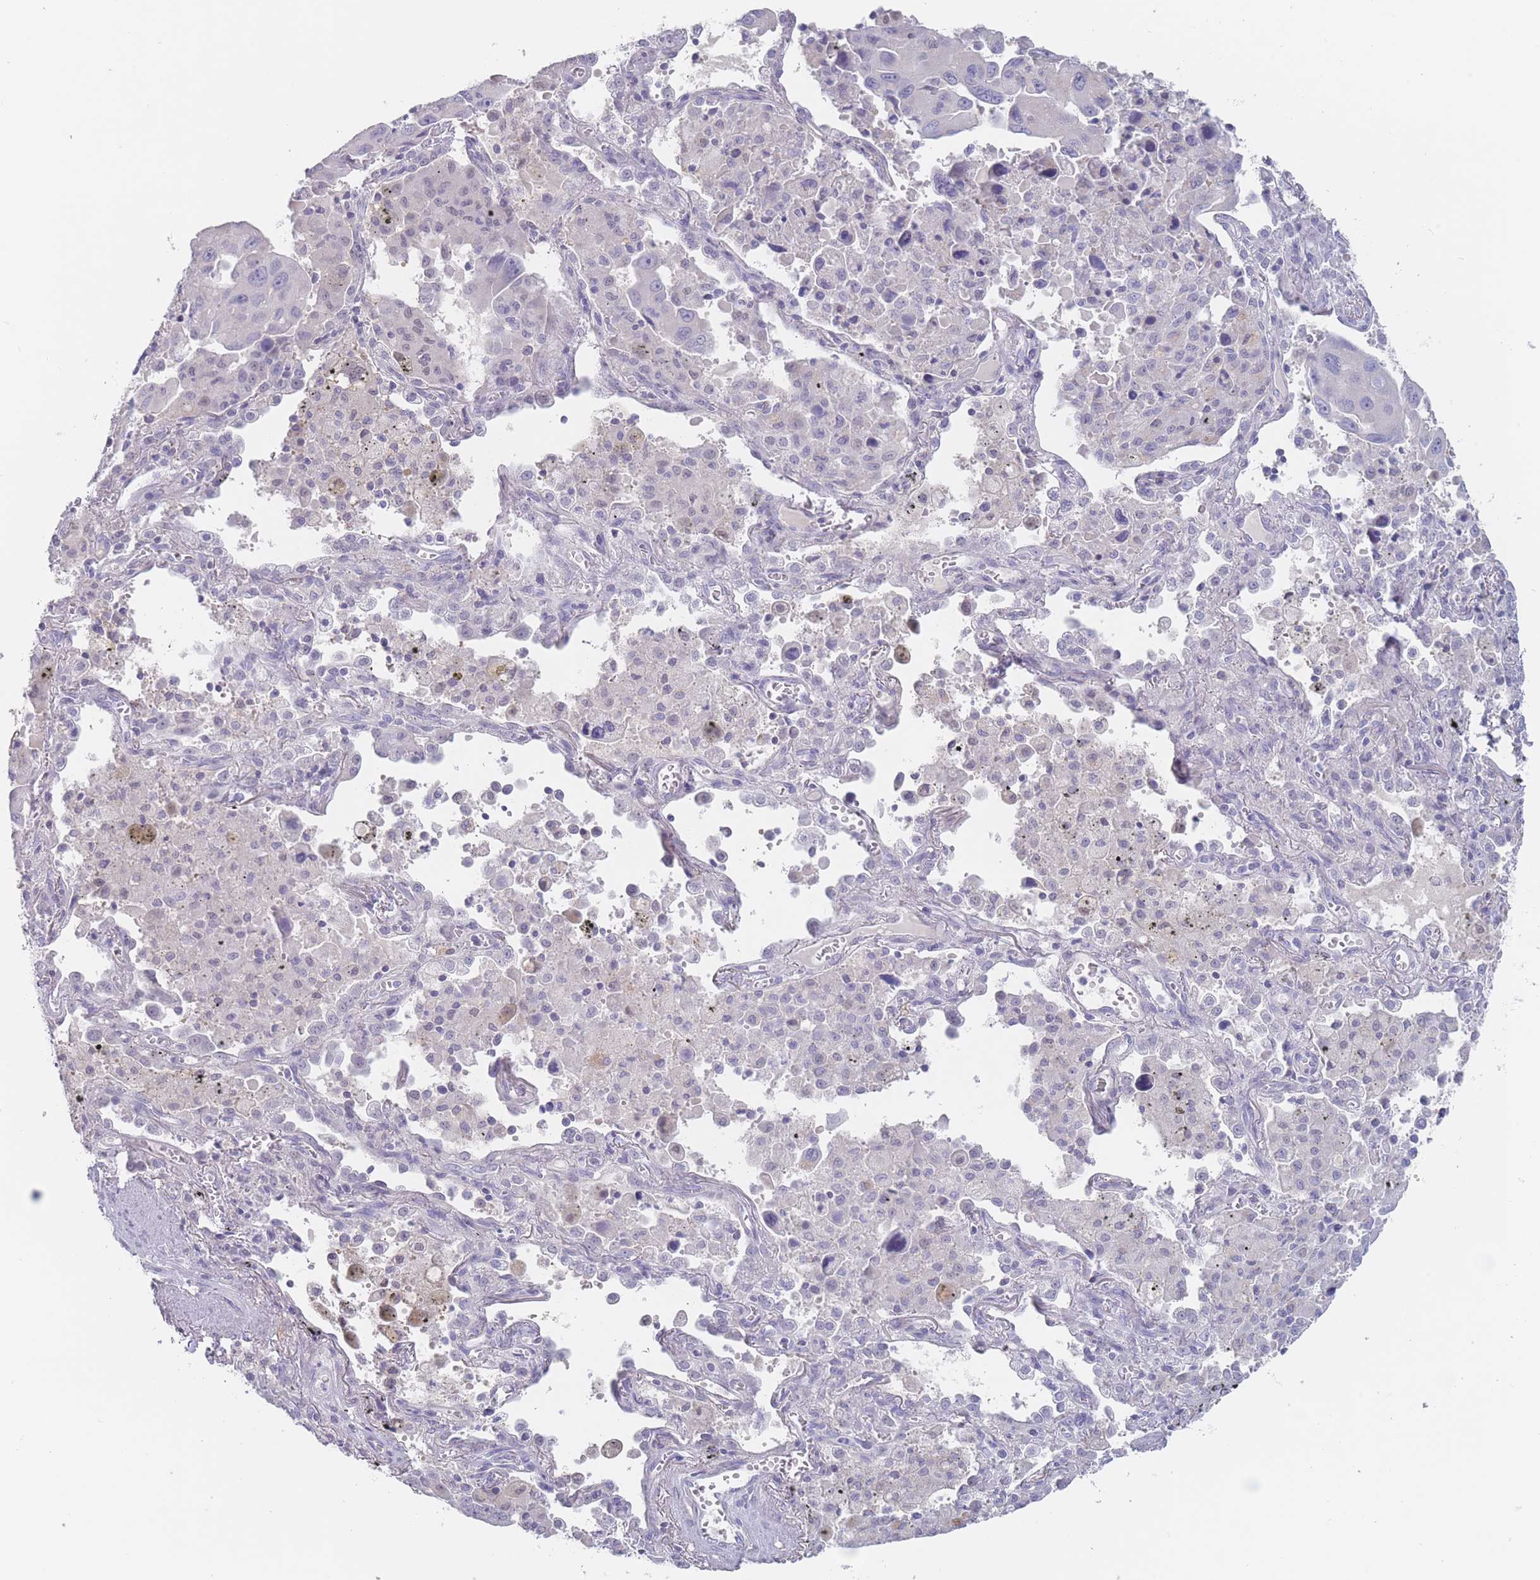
{"staining": {"intensity": "negative", "quantity": "none", "location": "none"}, "tissue": "lung cancer", "cell_type": "Tumor cells", "image_type": "cancer", "snomed": [{"axis": "morphology", "description": "Adenocarcinoma, NOS"}, {"axis": "topography", "description": "Lung"}], "caption": "This is an immunohistochemistry (IHC) micrograph of lung cancer. There is no positivity in tumor cells.", "gene": "CYP51A1", "patient": {"sex": "male", "age": 66}}